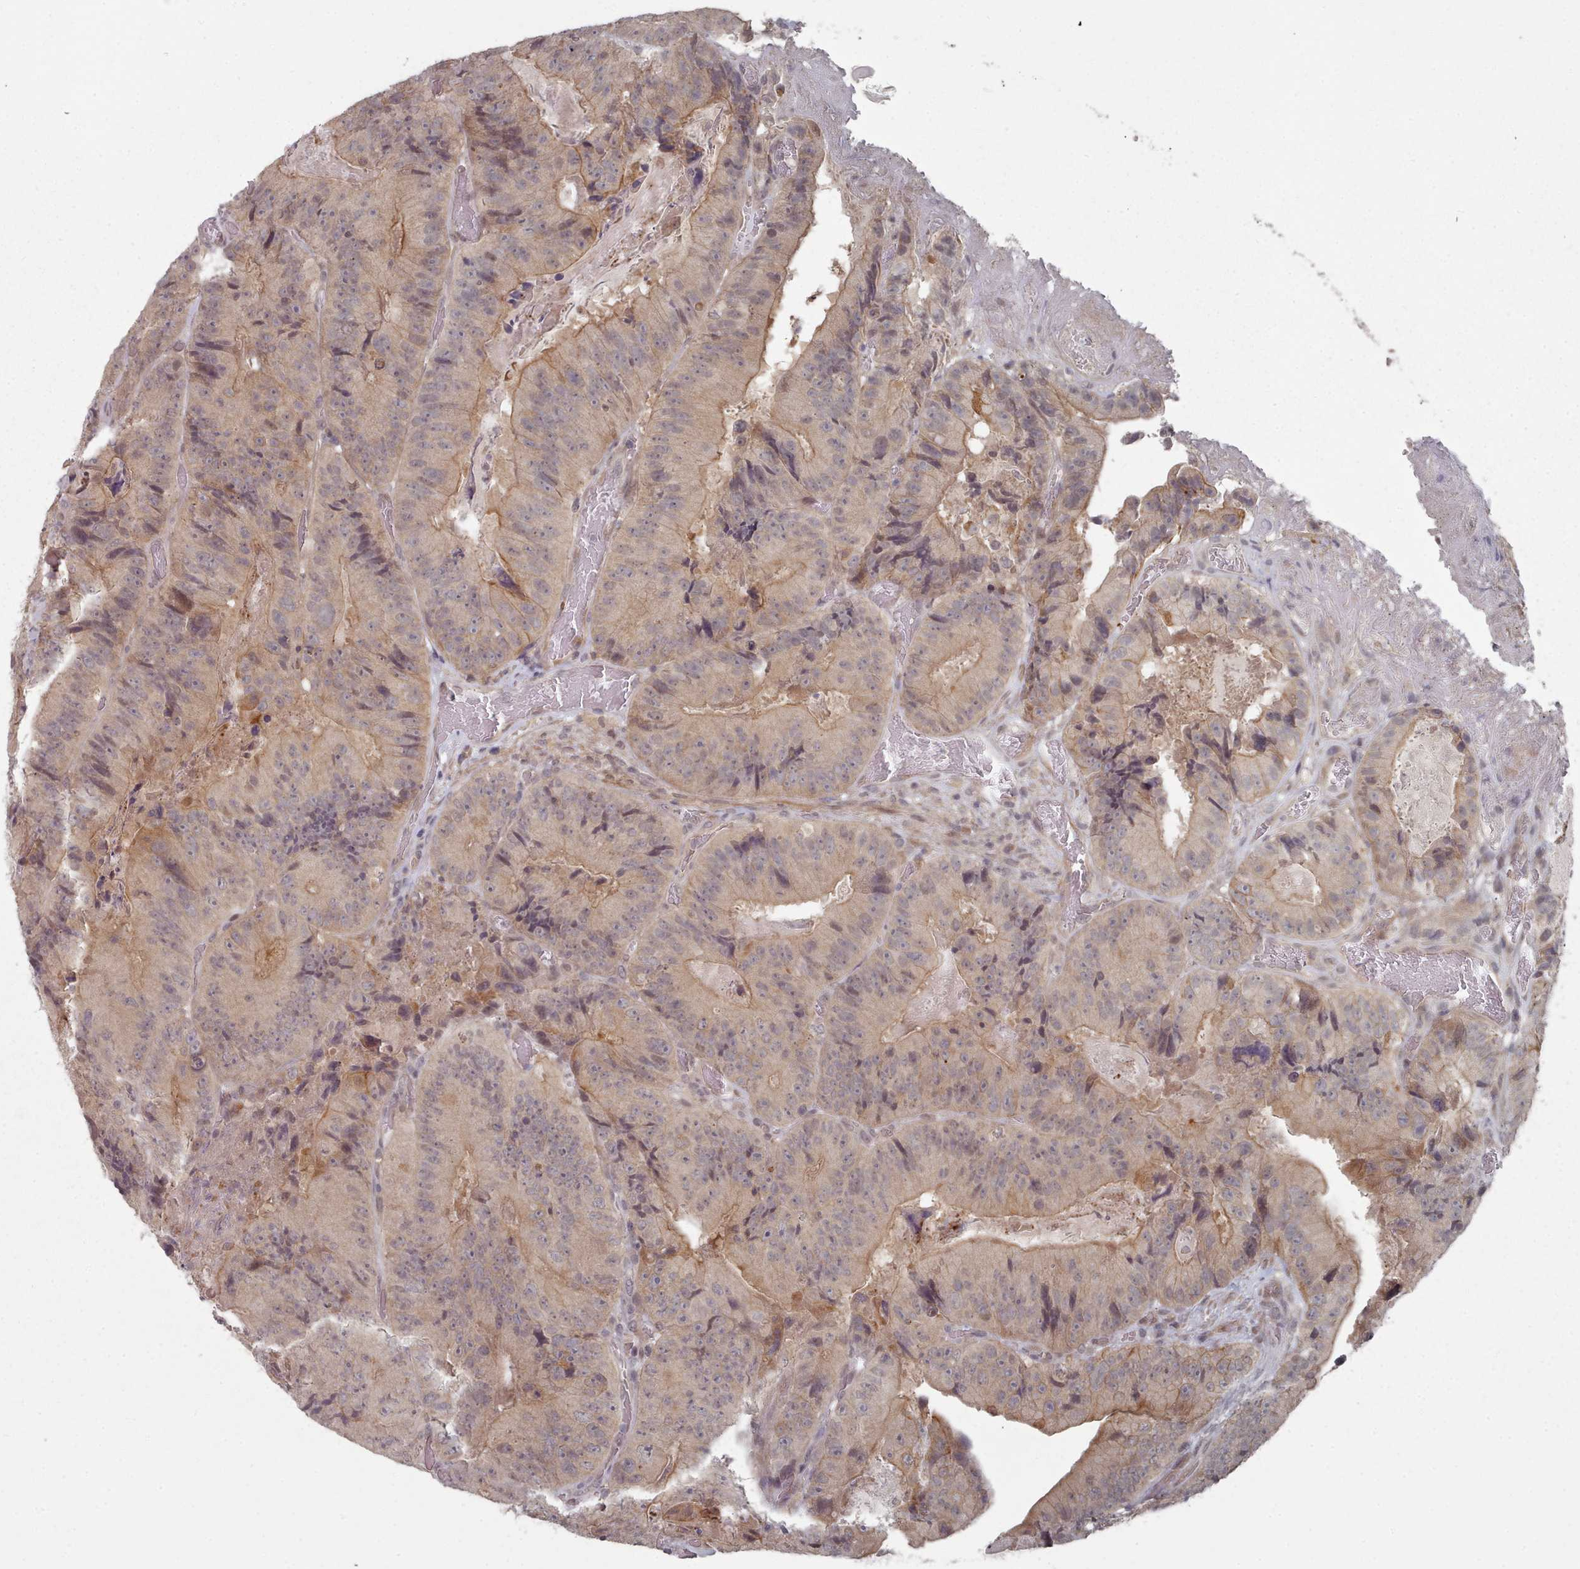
{"staining": {"intensity": "weak", "quantity": "25%-75%", "location": "cytoplasmic/membranous"}, "tissue": "colorectal cancer", "cell_type": "Tumor cells", "image_type": "cancer", "snomed": [{"axis": "morphology", "description": "Adenocarcinoma, NOS"}, {"axis": "topography", "description": "Colon"}], "caption": "DAB immunohistochemical staining of human colorectal cancer exhibits weak cytoplasmic/membranous protein positivity in about 25%-75% of tumor cells.", "gene": "HYAL3", "patient": {"sex": "female", "age": 86}}